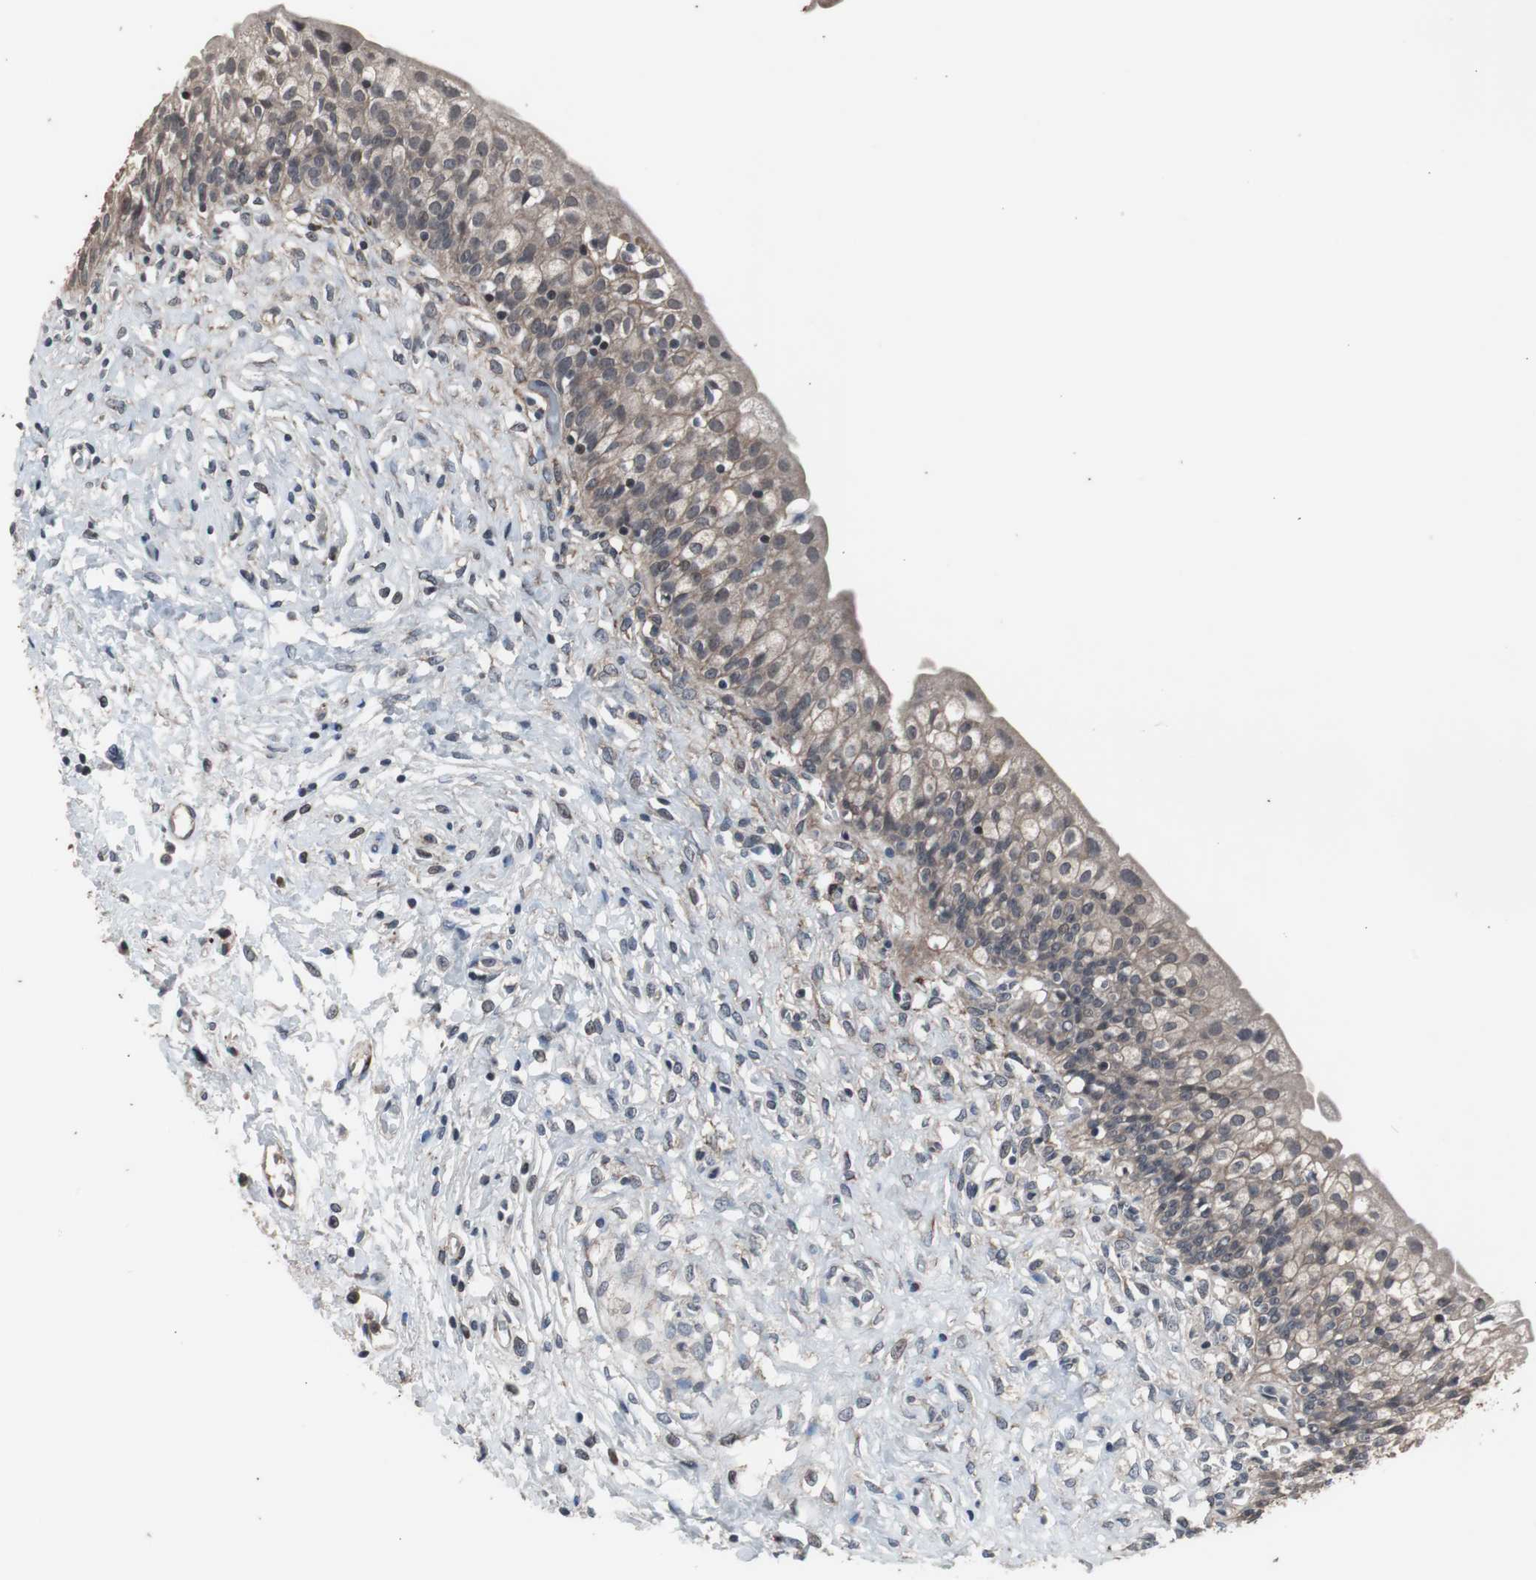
{"staining": {"intensity": "weak", "quantity": ">75%", "location": "cytoplasmic/membranous"}, "tissue": "urinary bladder", "cell_type": "Urothelial cells", "image_type": "normal", "snomed": [{"axis": "morphology", "description": "Normal tissue, NOS"}, {"axis": "morphology", "description": "Inflammation, NOS"}, {"axis": "topography", "description": "Urinary bladder"}], "caption": "Protein staining reveals weak cytoplasmic/membranous expression in approximately >75% of urothelial cells in benign urinary bladder.", "gene": "CRADD", "patient": {"sex": "female", "age": 80}}